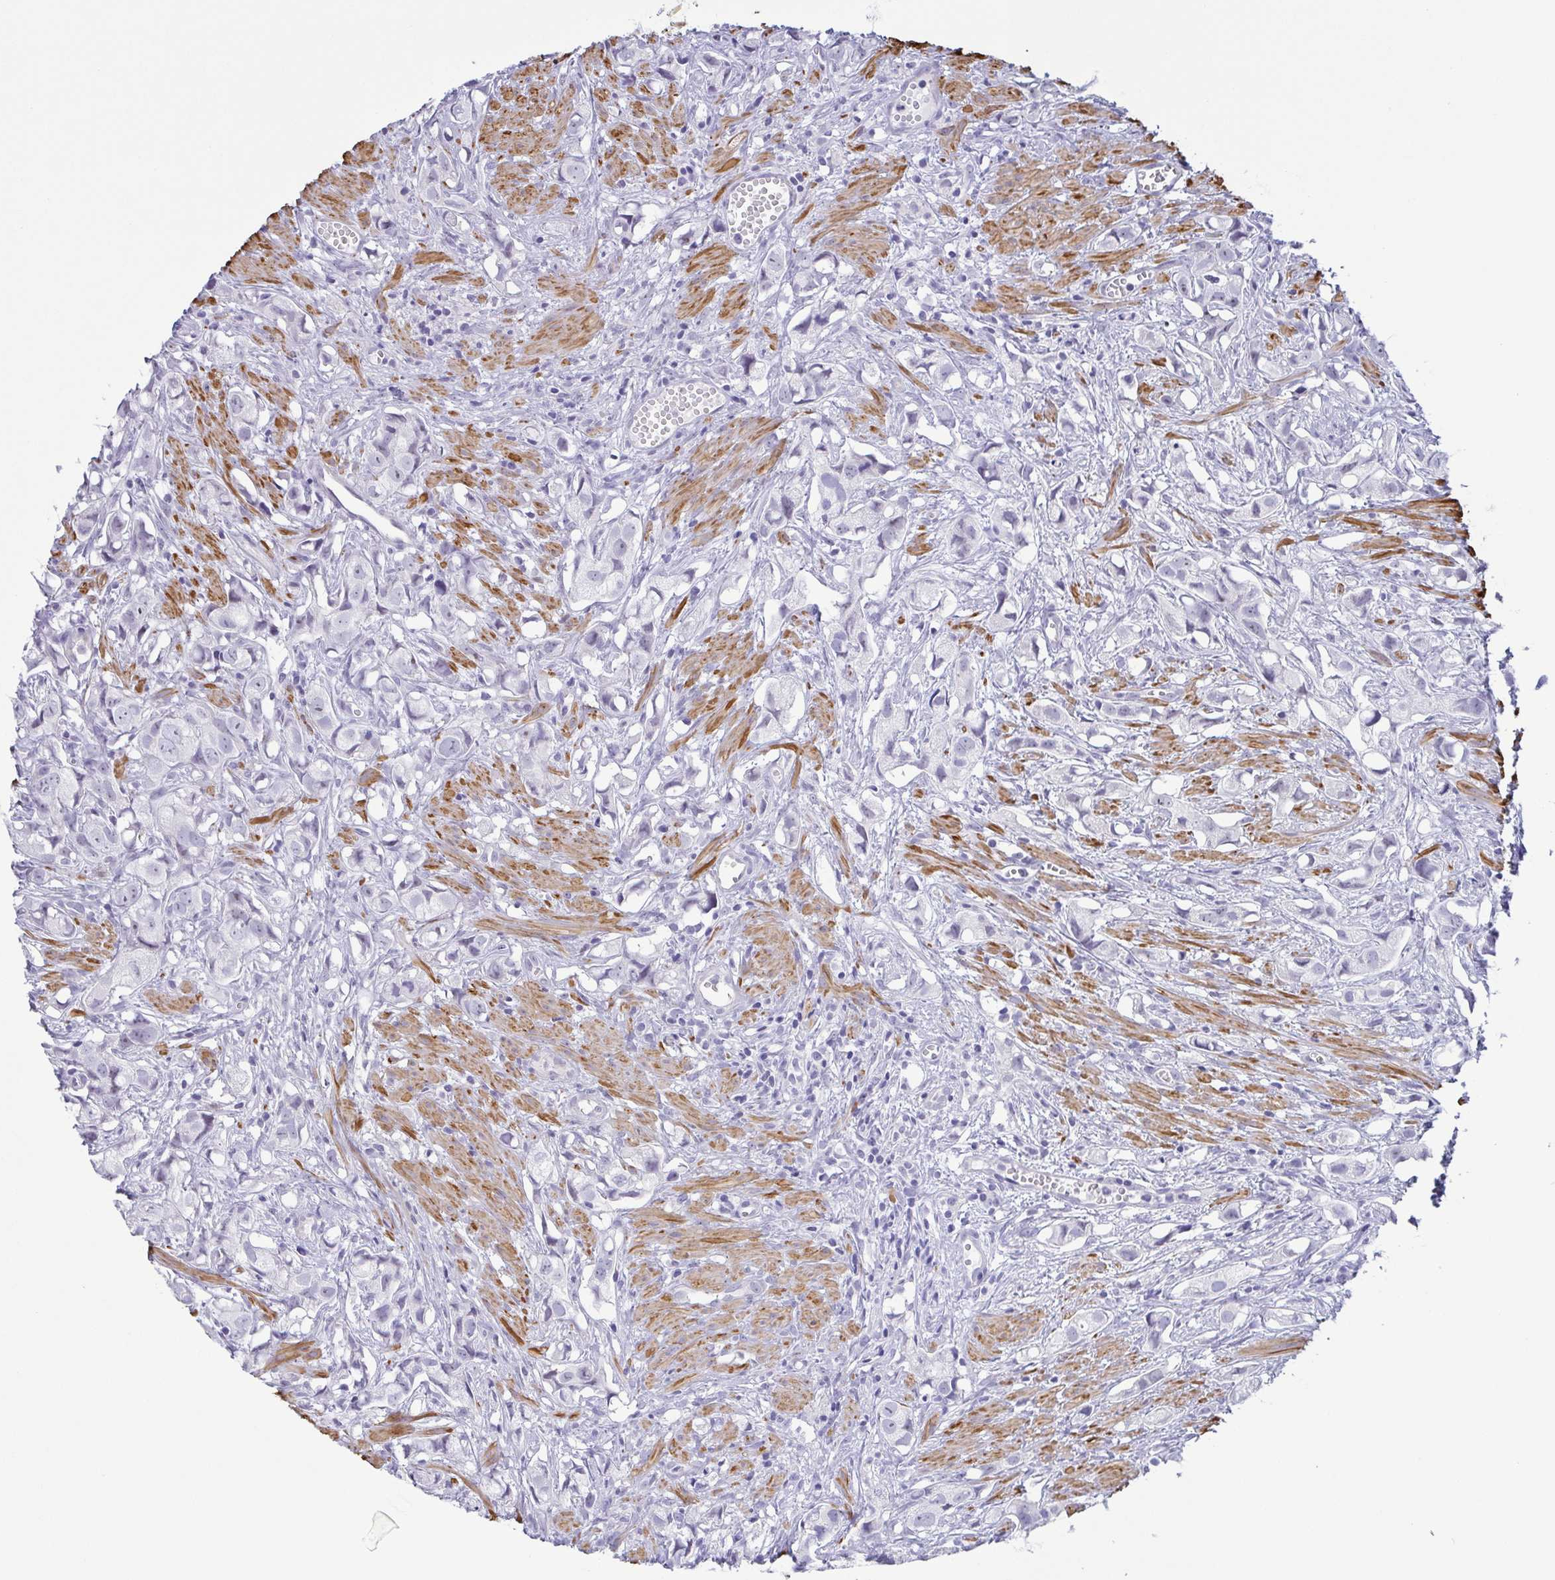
{"staining": {"intensity": "negative", "quantity": "none", "location": "none"}, "tissue": "prostate cancer", "cell_type": "Tumor cells", "image_type": "cancer", "snomed": [{"axis": "morphology", "description": "Adenocarcinoma, High grade"}, {"axis": "topography", "description": "Prostate"}], "caption": "Tumor cells are negative for protein expression in human prostate cancer.", "gene": "MYL7", "patient": {"sex": "male", "age": 58}}